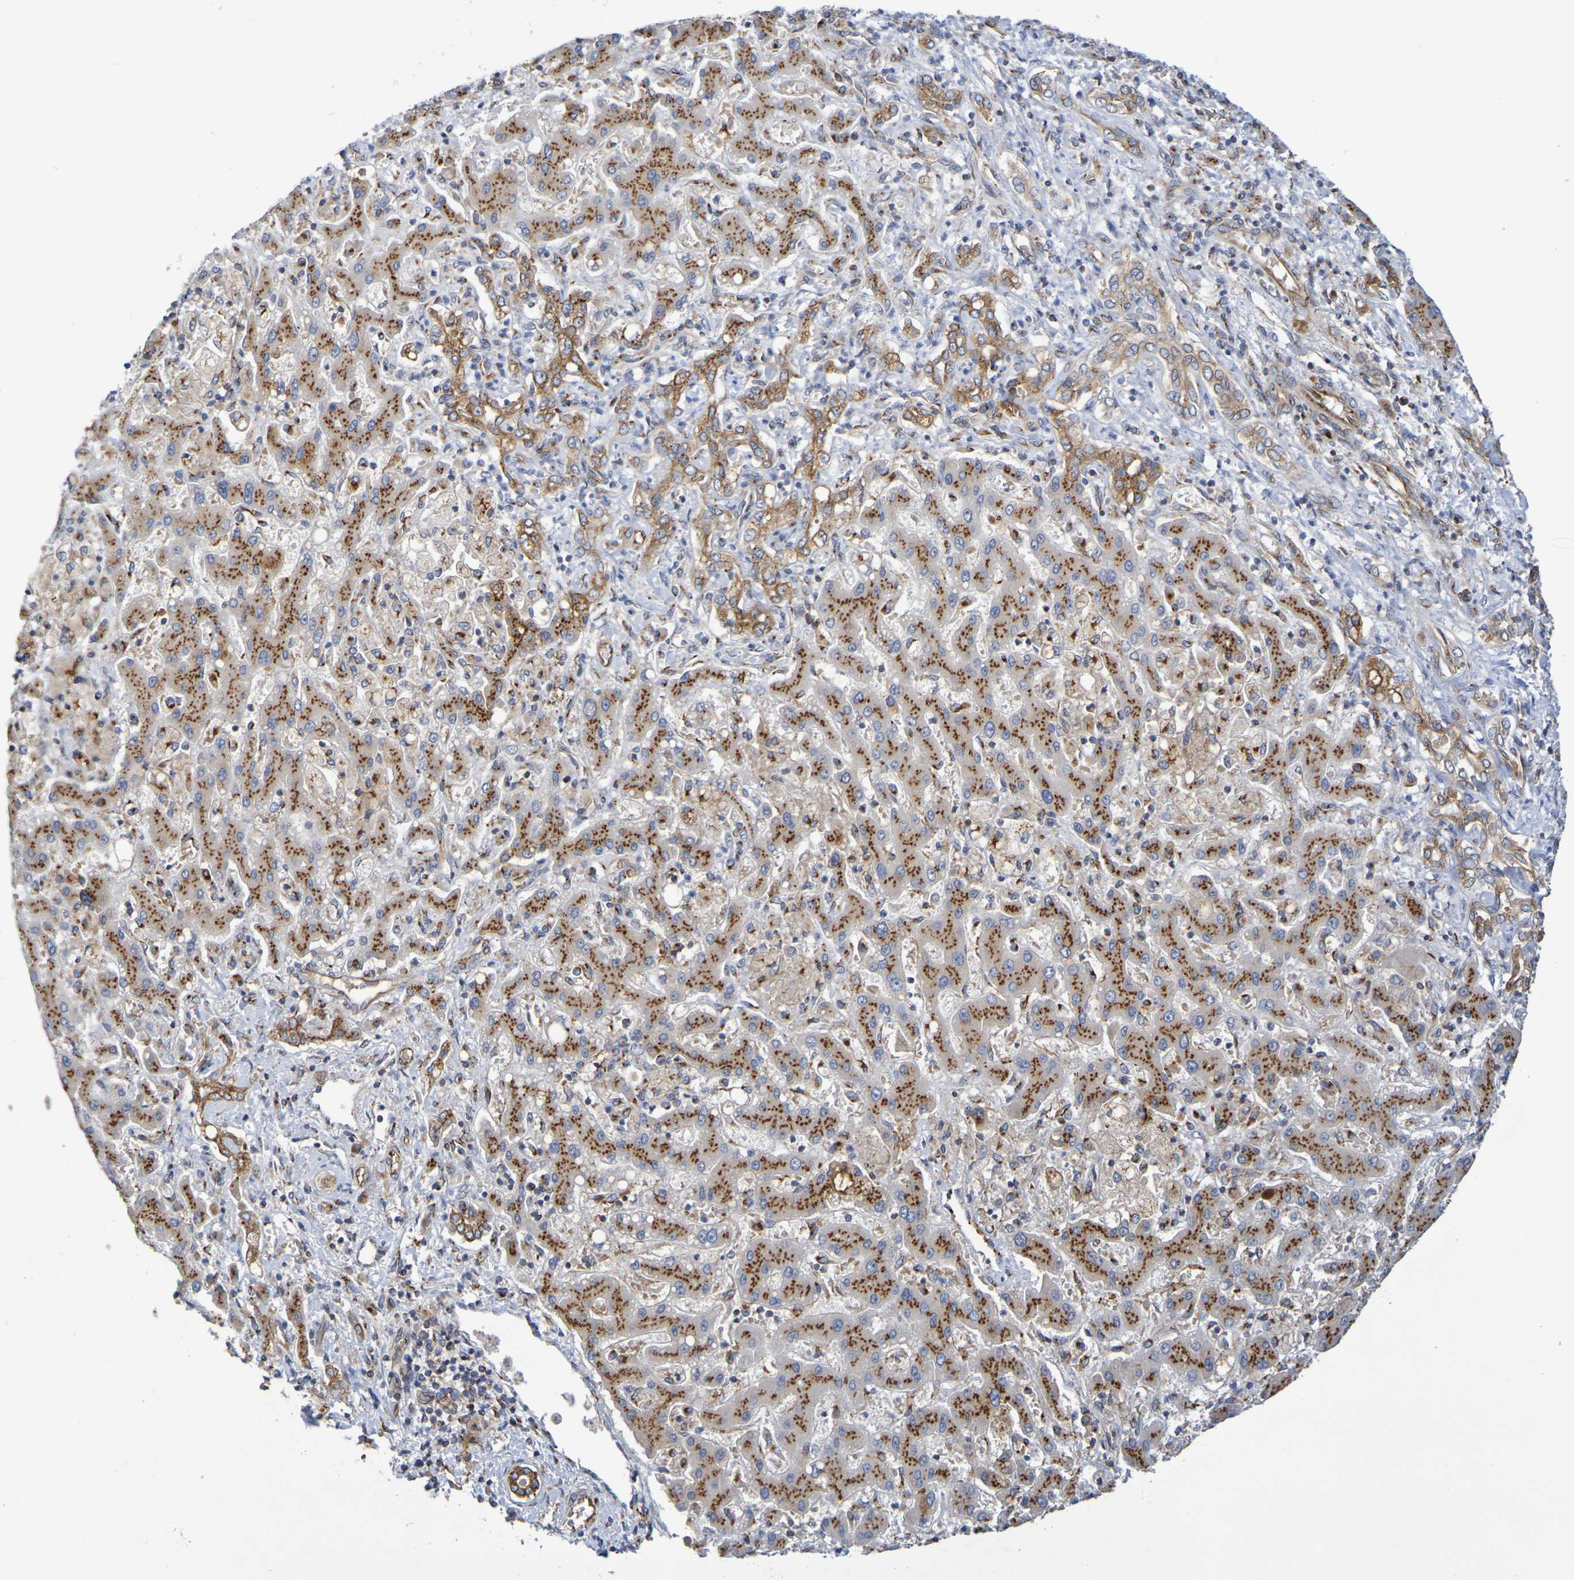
{"staining": {"intensity": "moderate", "quantity": ">75%", "location": "cytoplasmic/membranous"}, "tissue": "liver cancer", "cell_type": "Tumor cells", "image_type": "cancer", "snomed": [{"axis": "morphology", "description": "Cholangiocarcinoma"}, {"axis": "topography", "description": "Liver"}], "caption": "Immunohistochemical staining of human liver cholangiocarcinoma shows medium levels of moderate cytoplasmic/membranous positivity in about >75% of tumor cells.", "gene": "DCP2", "patient": {"sex": "male", "age": 50}}